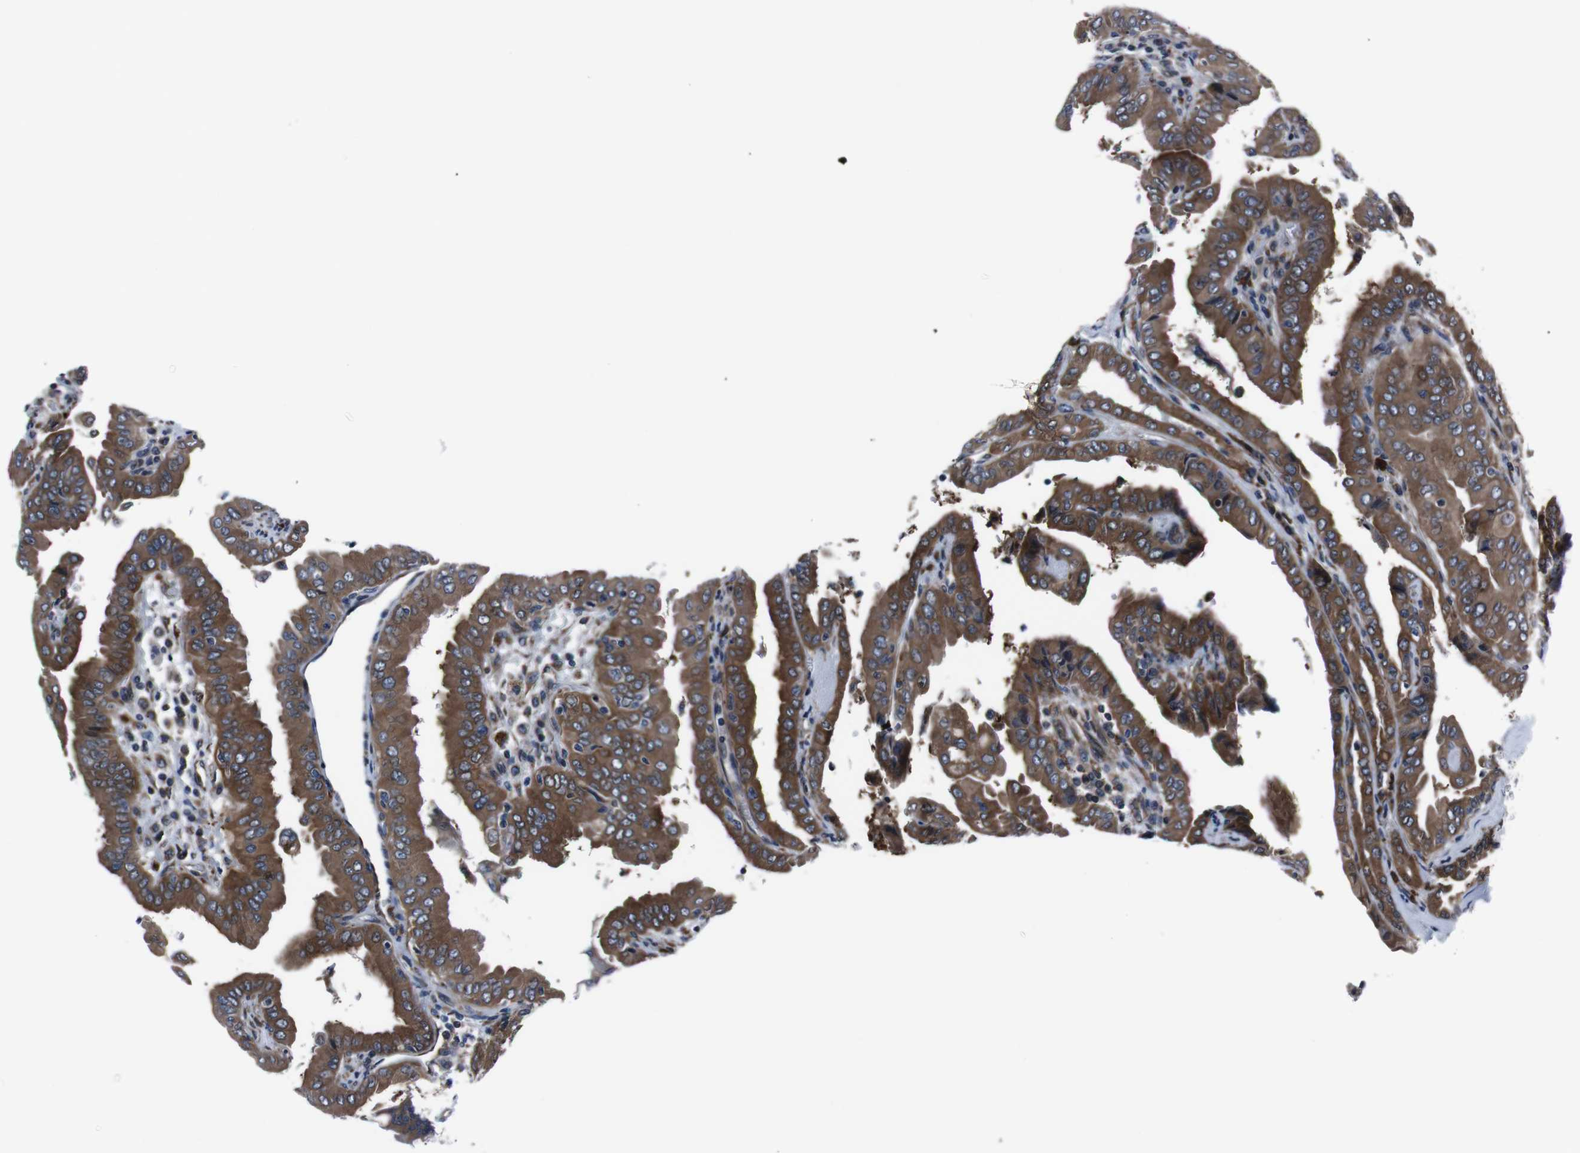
{"staining": {"intensity": "strong", "quantity": ">75%", "location": "cytoplasmic/membranous"}, "tissue": "thyroid cancer", "cell_type": "Tumor cells", "image_type": "cancer", "snomed": [{"axis": "morphology", "description": "Papillary adenocarcinoma, NOS"}, {"axis": "topography", "description": "Thyroid gland"}], "caption": "Thyroid cancer (papillary adenocarcinoma) was stained to show a protein in brown. There is high levels of strong cytoplasmic/membranous positivity in approximately >75% of tumor cells.", "gene": "EIF4A2", "patient": {"sex": "male", "age": 33}}